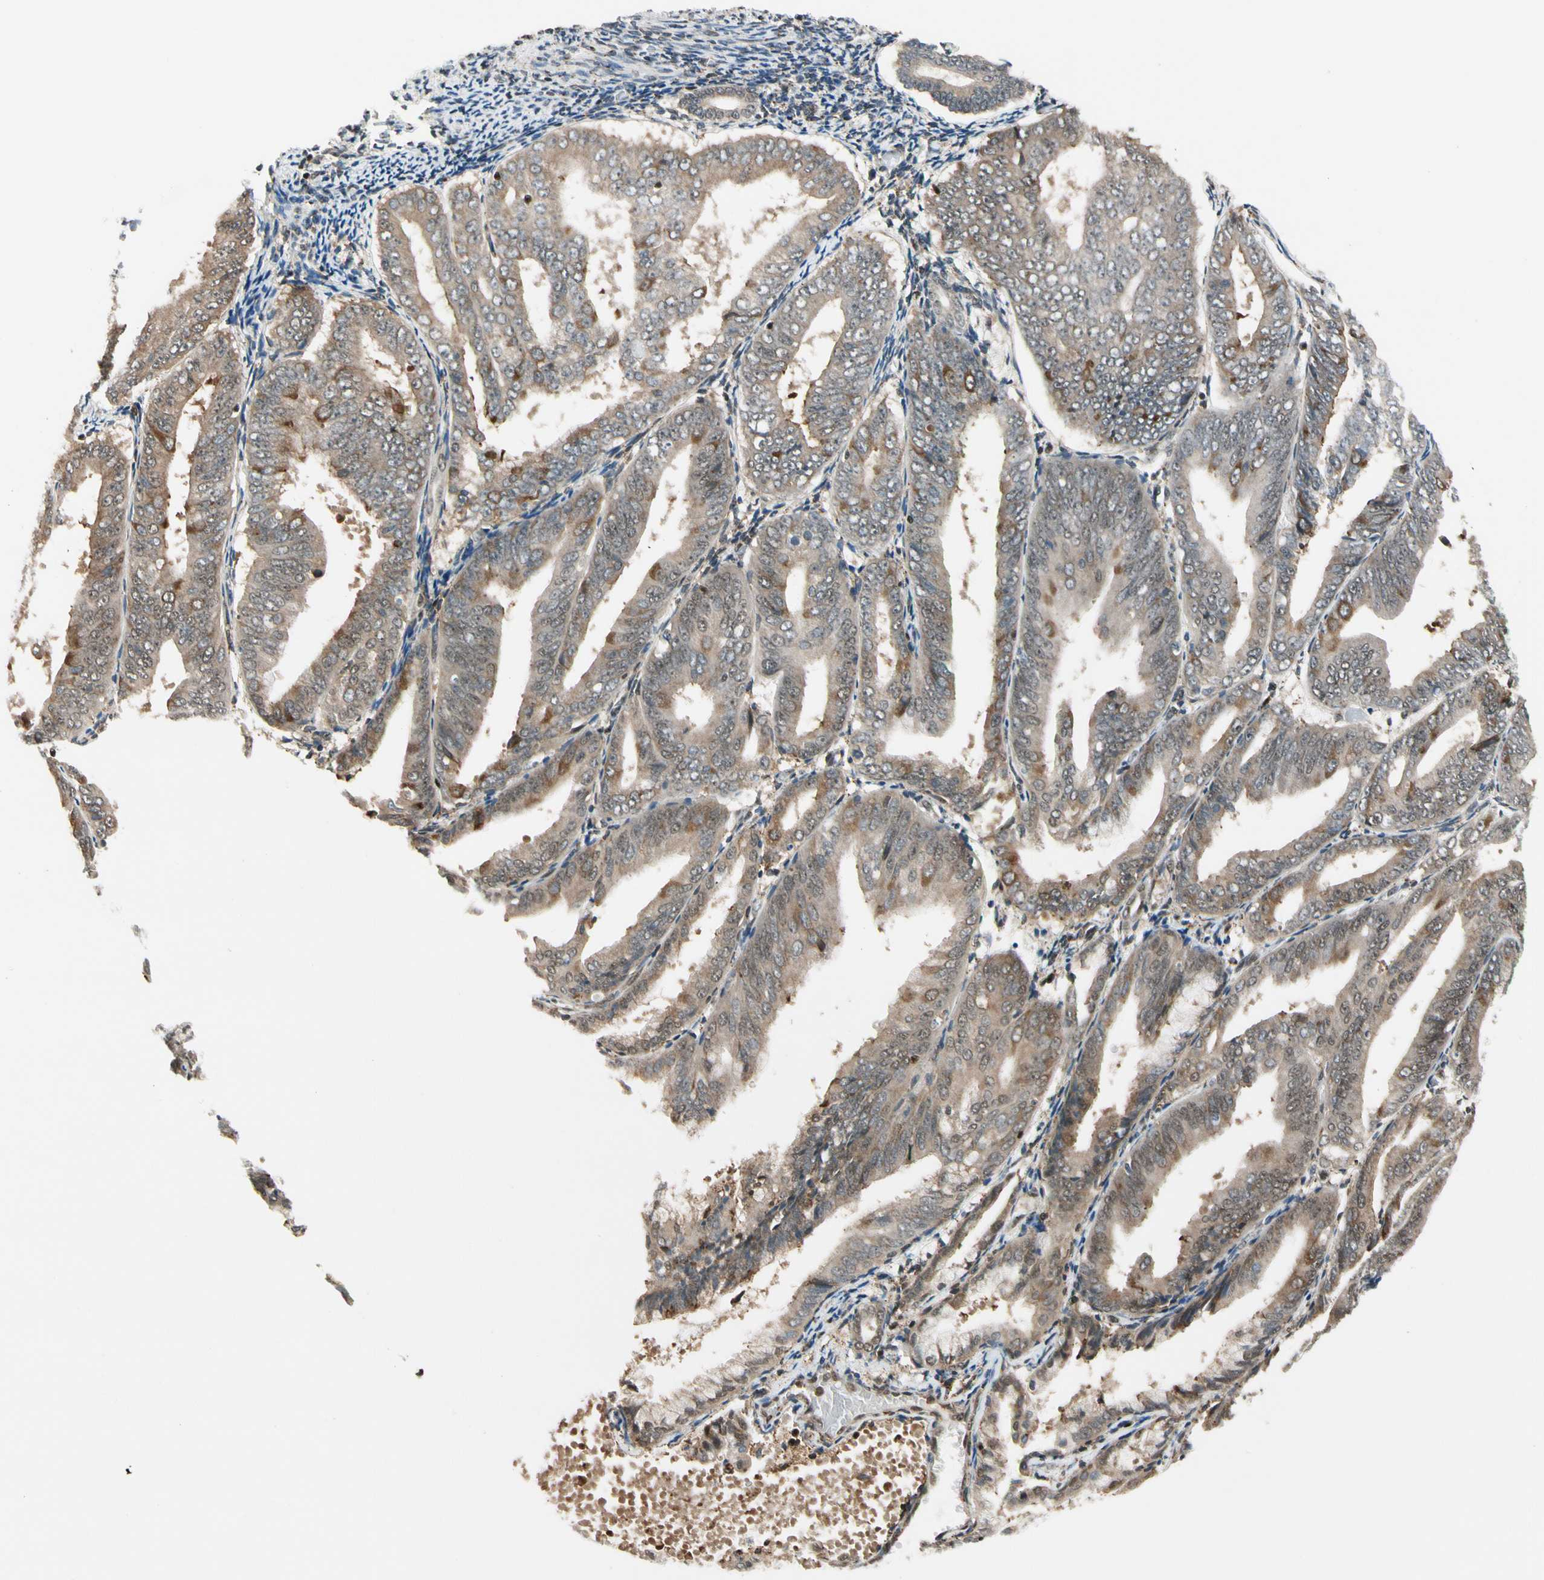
{"staining": {"intensity": "moderate", "quantity": ">75%", "location": "cytoplasmic/membranous,nuclear"}, "tissue": "endometrial cancer", "cell_type": "Tumor cells", "image_type": "cancer", "snomed": [{"axis": "morphology", "description": "Adenocarcinoma, NOS"}, {"axis": "topography", "description": "Endometrium"}], "caption": "The micrograph demonstrates a brown stain indicating the presence of a protein in the cytoplasmic/membranous and nuclear of tumor cells in endometrial cancer (adenocarcinoma).", "gene": "DAXX", "patient": {"sex": "female", "age": 63}}